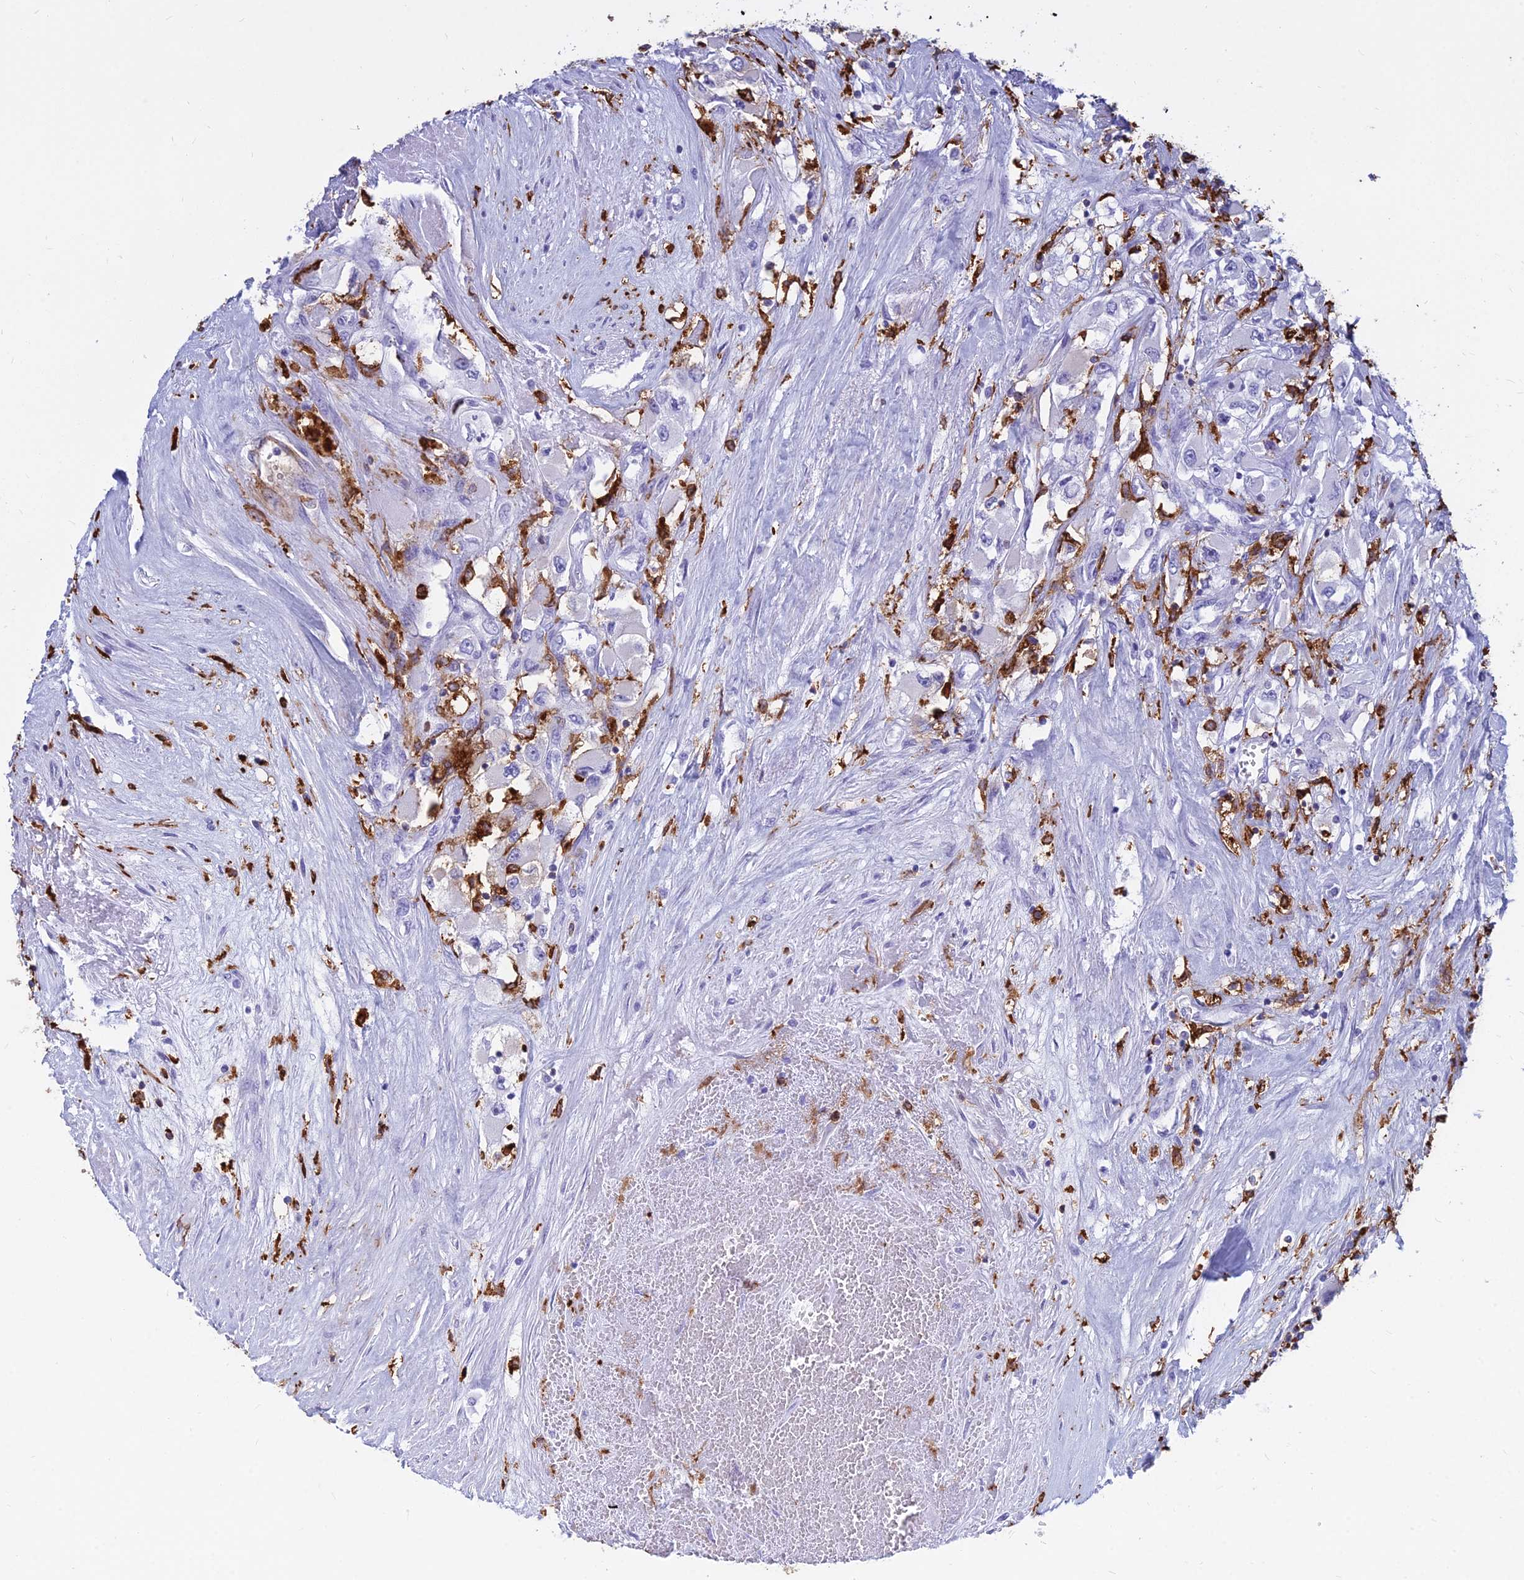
{"staining": {"intensity": "negative", "quantity": "none", "location": "none"}, "tissue": "renal cancer", "cell_type": "Tumor cells", "image_type": "cancer", "snomed": [{"axis": "morphology", "description": "Adenocarcinoma, NOS"}, {"axis": "topography", "description": "Kidney"}], "caption": "High power microscopy photomicrograph of an IHC micrograph of renal cancer, revealing no significant positivity in tumor cells.", "gene": "HLA-DRB1", "patient": {"sex": "female", "age": 52}}